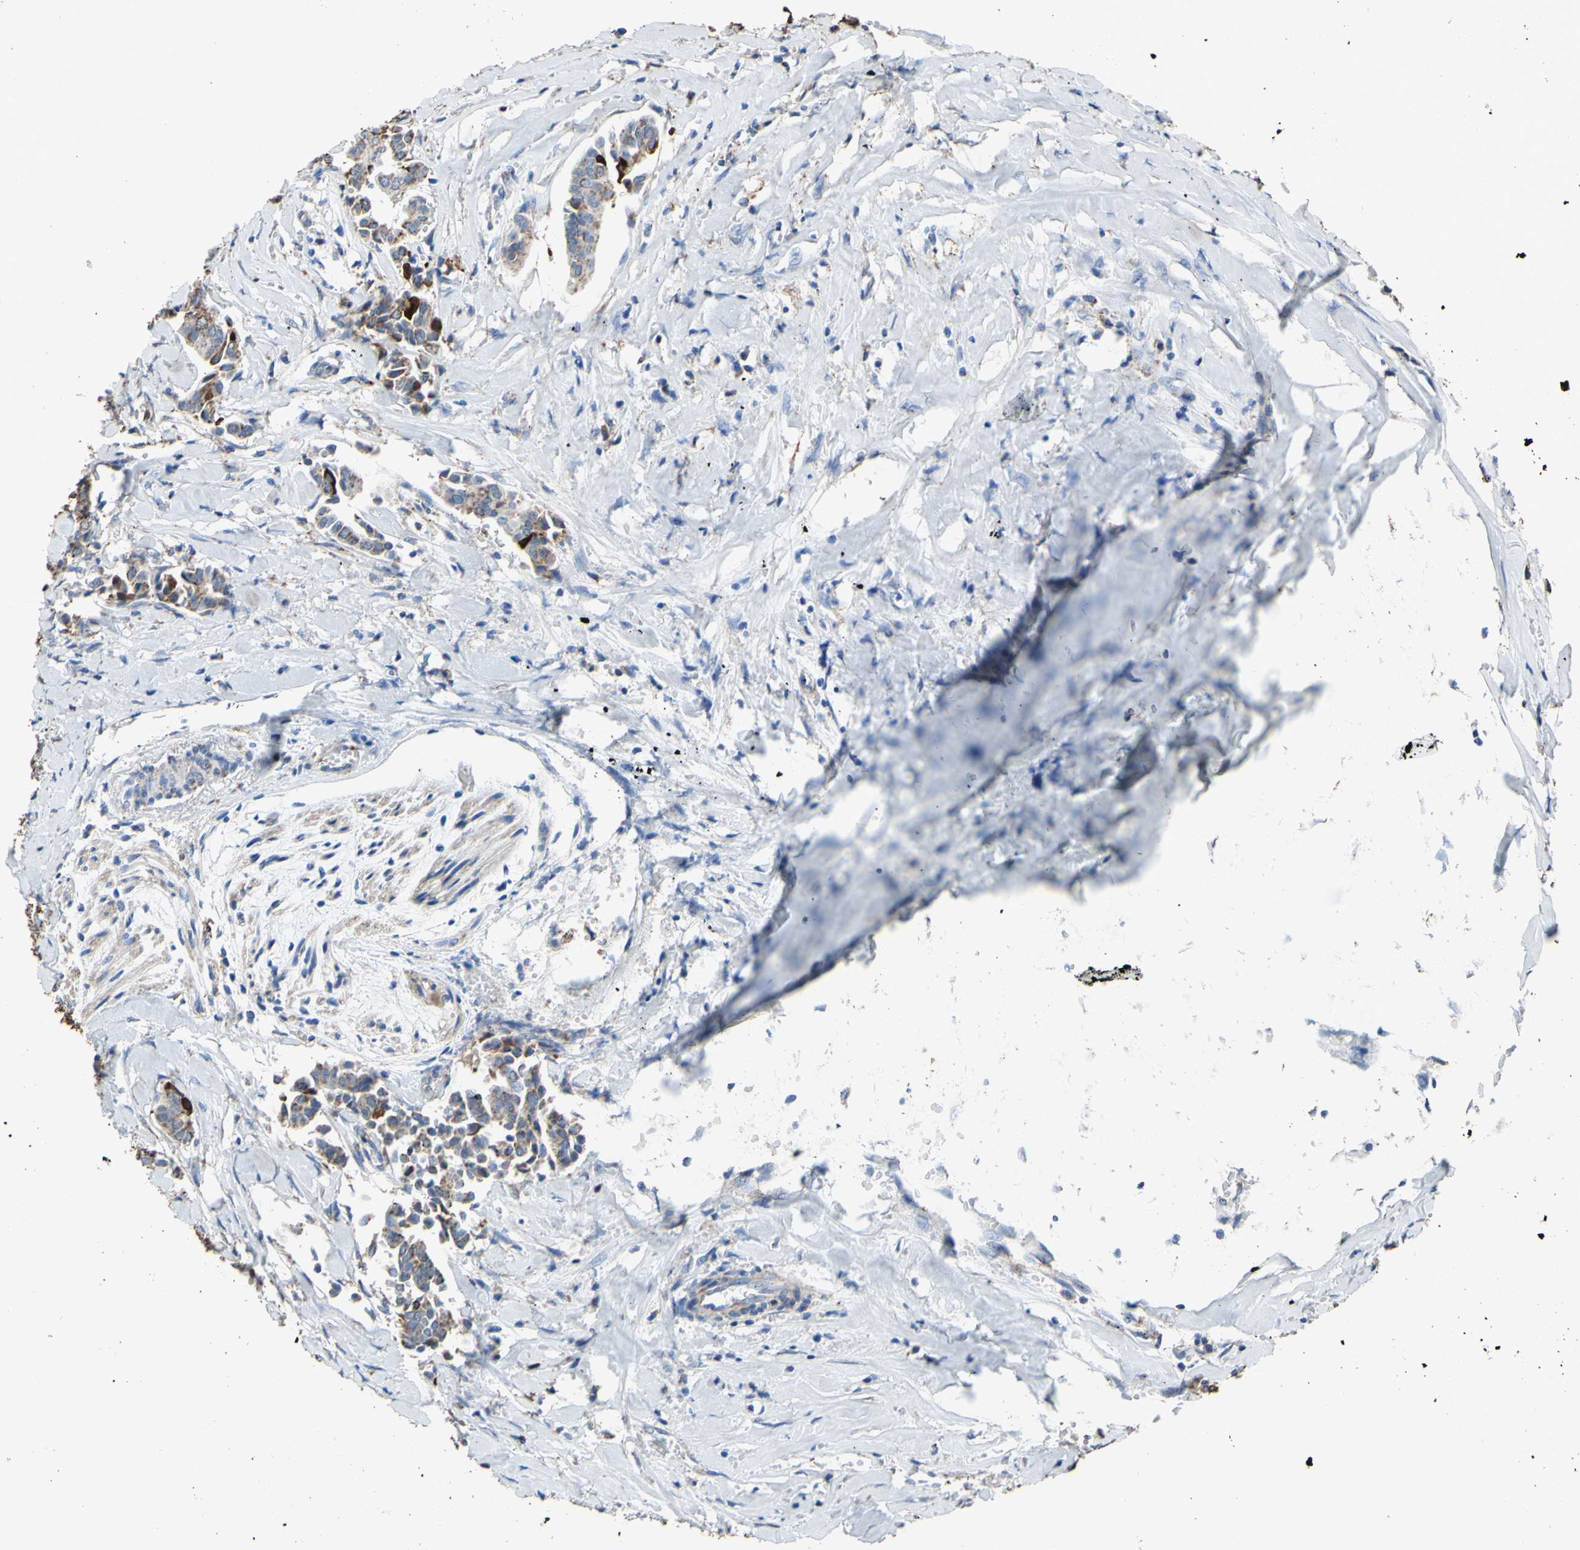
{"staining": {"intensity": "weak", "quantity": ">75%", "location": "cytoplasmic/membranous"}, "tissue": "head and neck cancer", "cell_type": "Tumor cells", "image_type": "cancer", "snomed": [{"axis": "morphology", "description": "Adenocarcinoma, NOS"}, {"axis": "topography", "description": "Salivary gland"}, {"axis": "topography", "description": "Head-Neck"}], "caption": "Brown immunohistochemical staining in human head and neck cancer demonstrates weak cytoplasmic/membranous staining in about >75% of tumor cells.", "gene": "CMKLR2", "patient": {"sex": "female", "age": 59}}